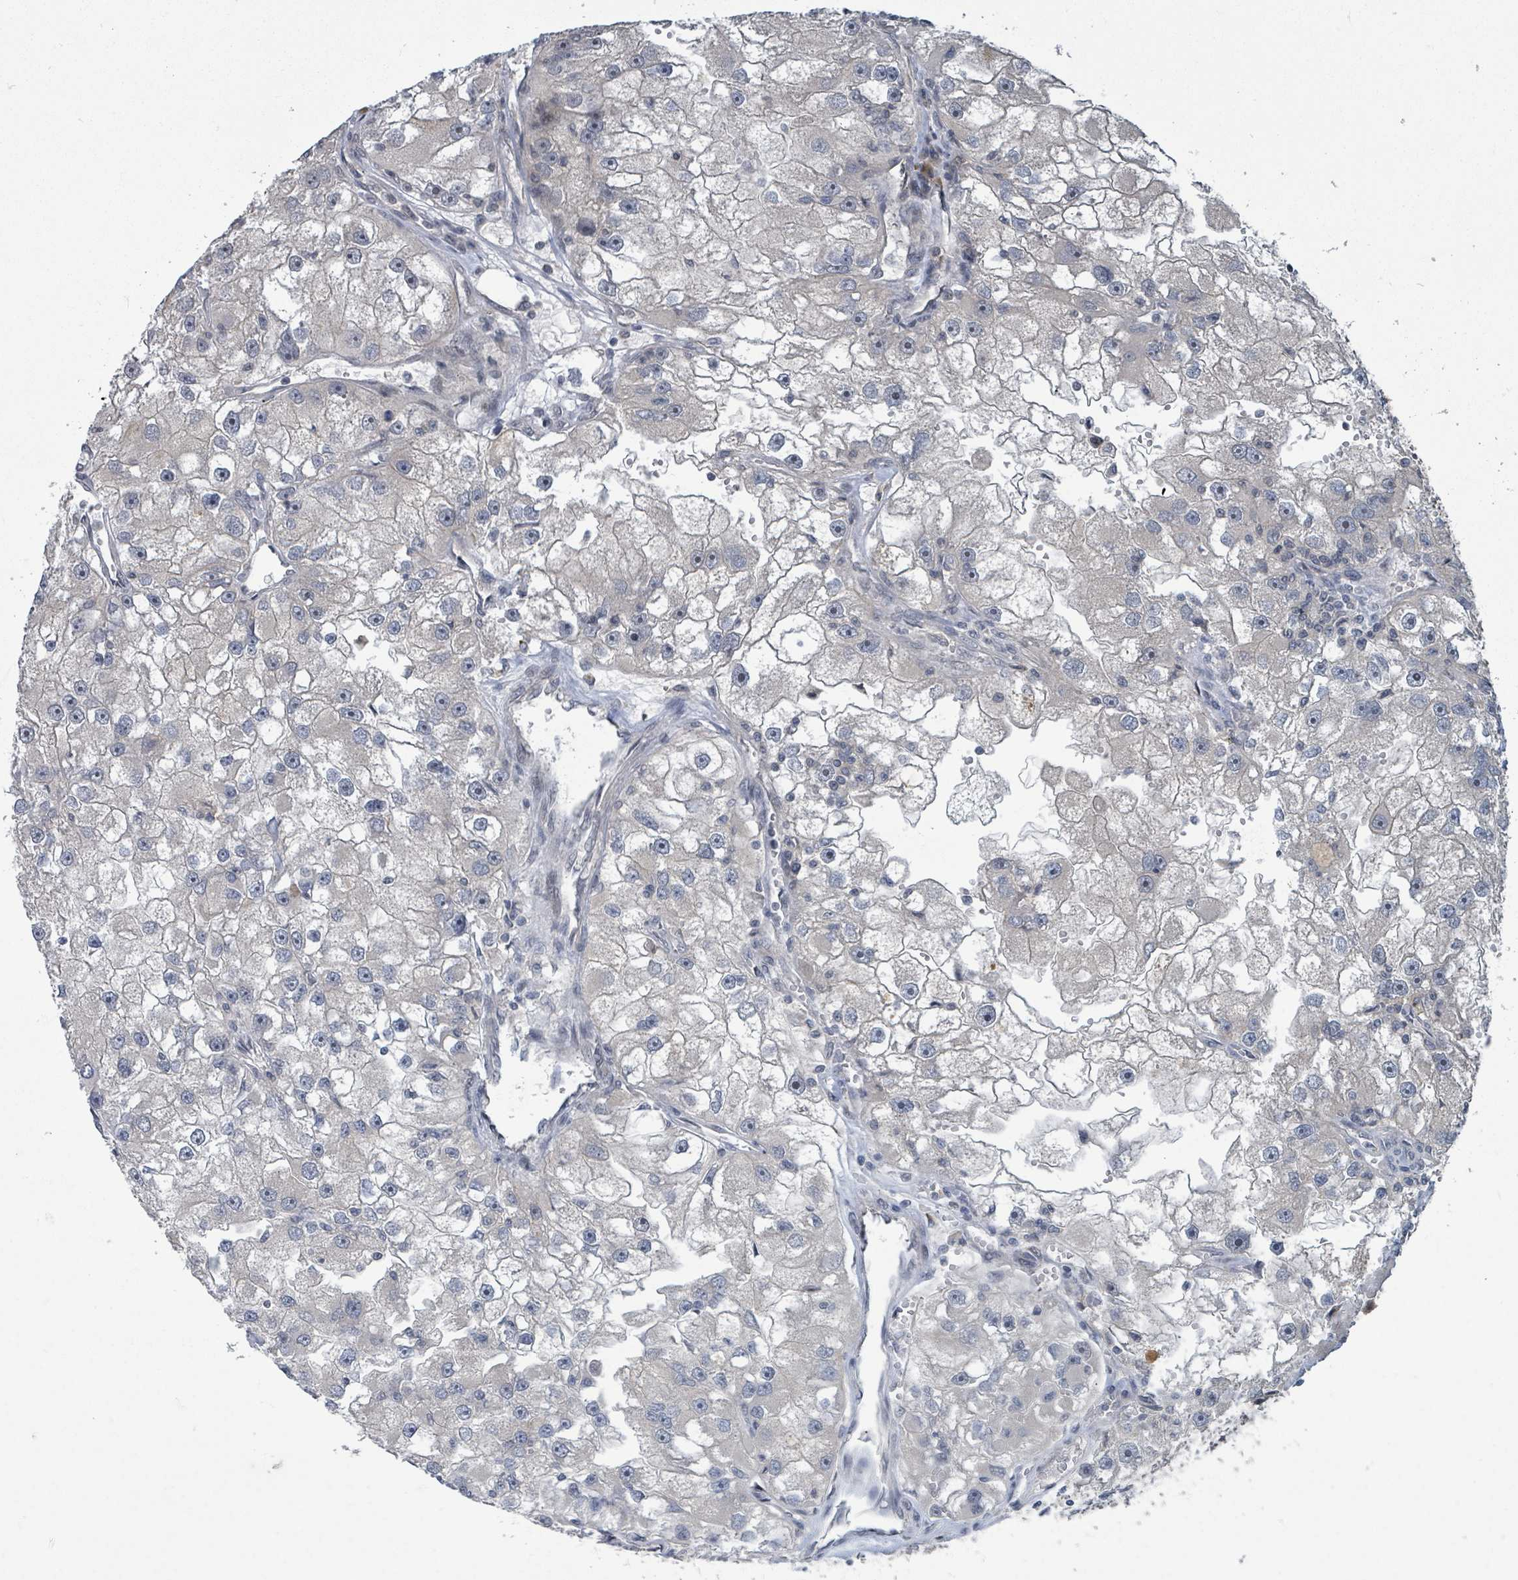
{"staining": {"intensity": "negative", "quantity": "none", "location": "none"}, "tissue": "renal cancer", "cell_type": "Tumor cells", "image_type": "cancer", "snomed": [{"axis": "morphology", "description": "Adenocarcinoma, NOS"}, {"axis": "topography", "description": "Kidney"}], "caption": "The immunohistochemistry (IHC) histopathology image has no significant expression in tumor cells of renal cancer tissue.", "gene": "ZBTB14", "patient": {"sex": "male", "age": 63}}